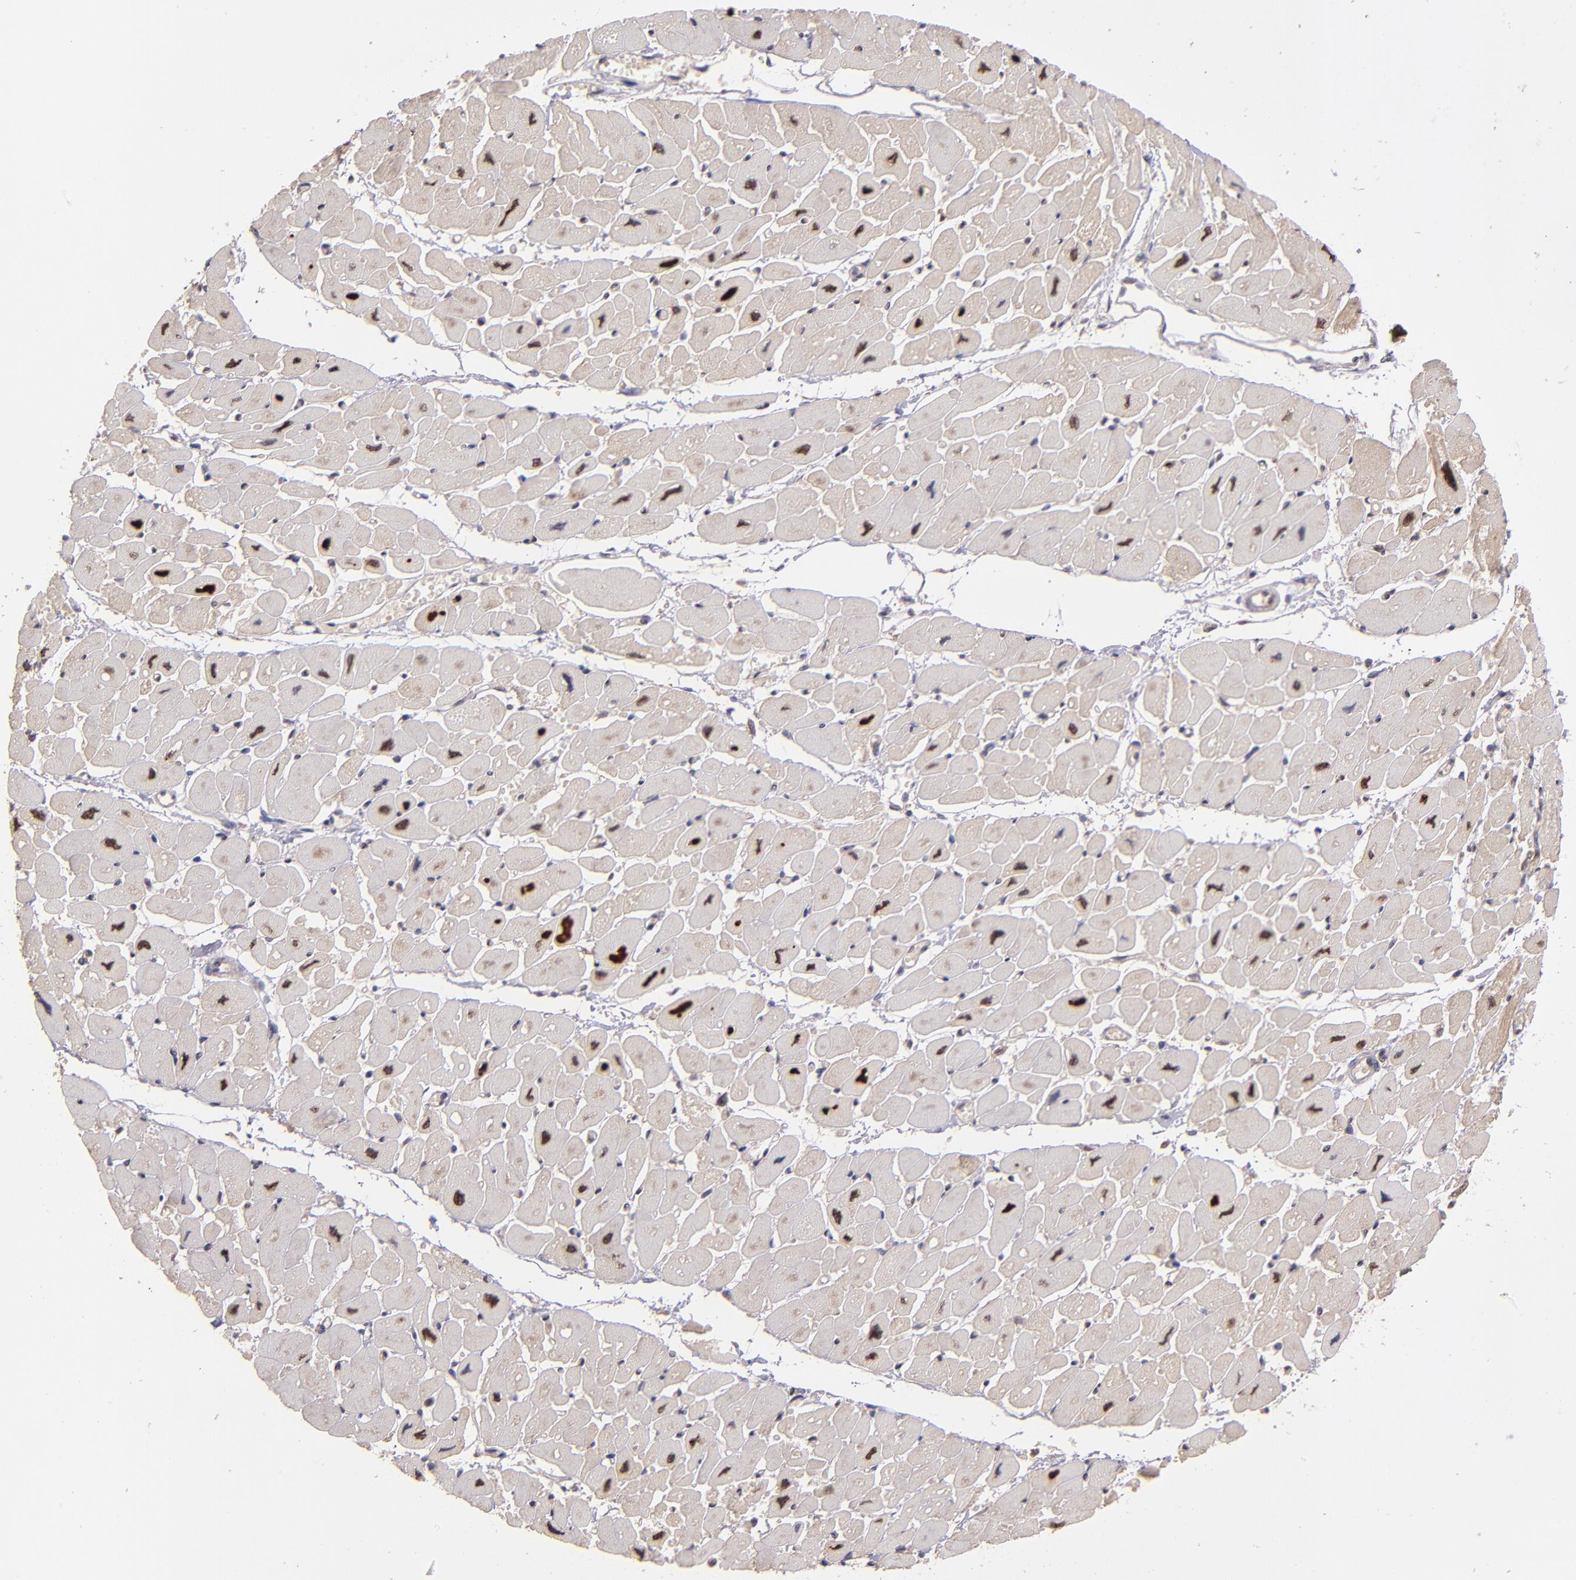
{"staining": {"intensity": "weak", "quantity": "25%-75%", "location": "cytoplasmic/membranous,nuclear"}, "tissue": "heart muscle", "cell_type": "Cardiomyocytes", "image_type": "normal", "snomed": [{"axis": "morphology", "description": "Normal tissue, NOS"}, {"axis": "topography", "description": "Heart"}], "caption": "Cardiomyocytes display low levels of weak cytoplasmic/membranous,nuclear positivity in approximately 25%-75% of cells in benign human heart muscle. (Brightfield microscopy of DAB IHC at high magnification).", "gene": "ABHD12B", "patient": {"sex": "female", "age": 54}}